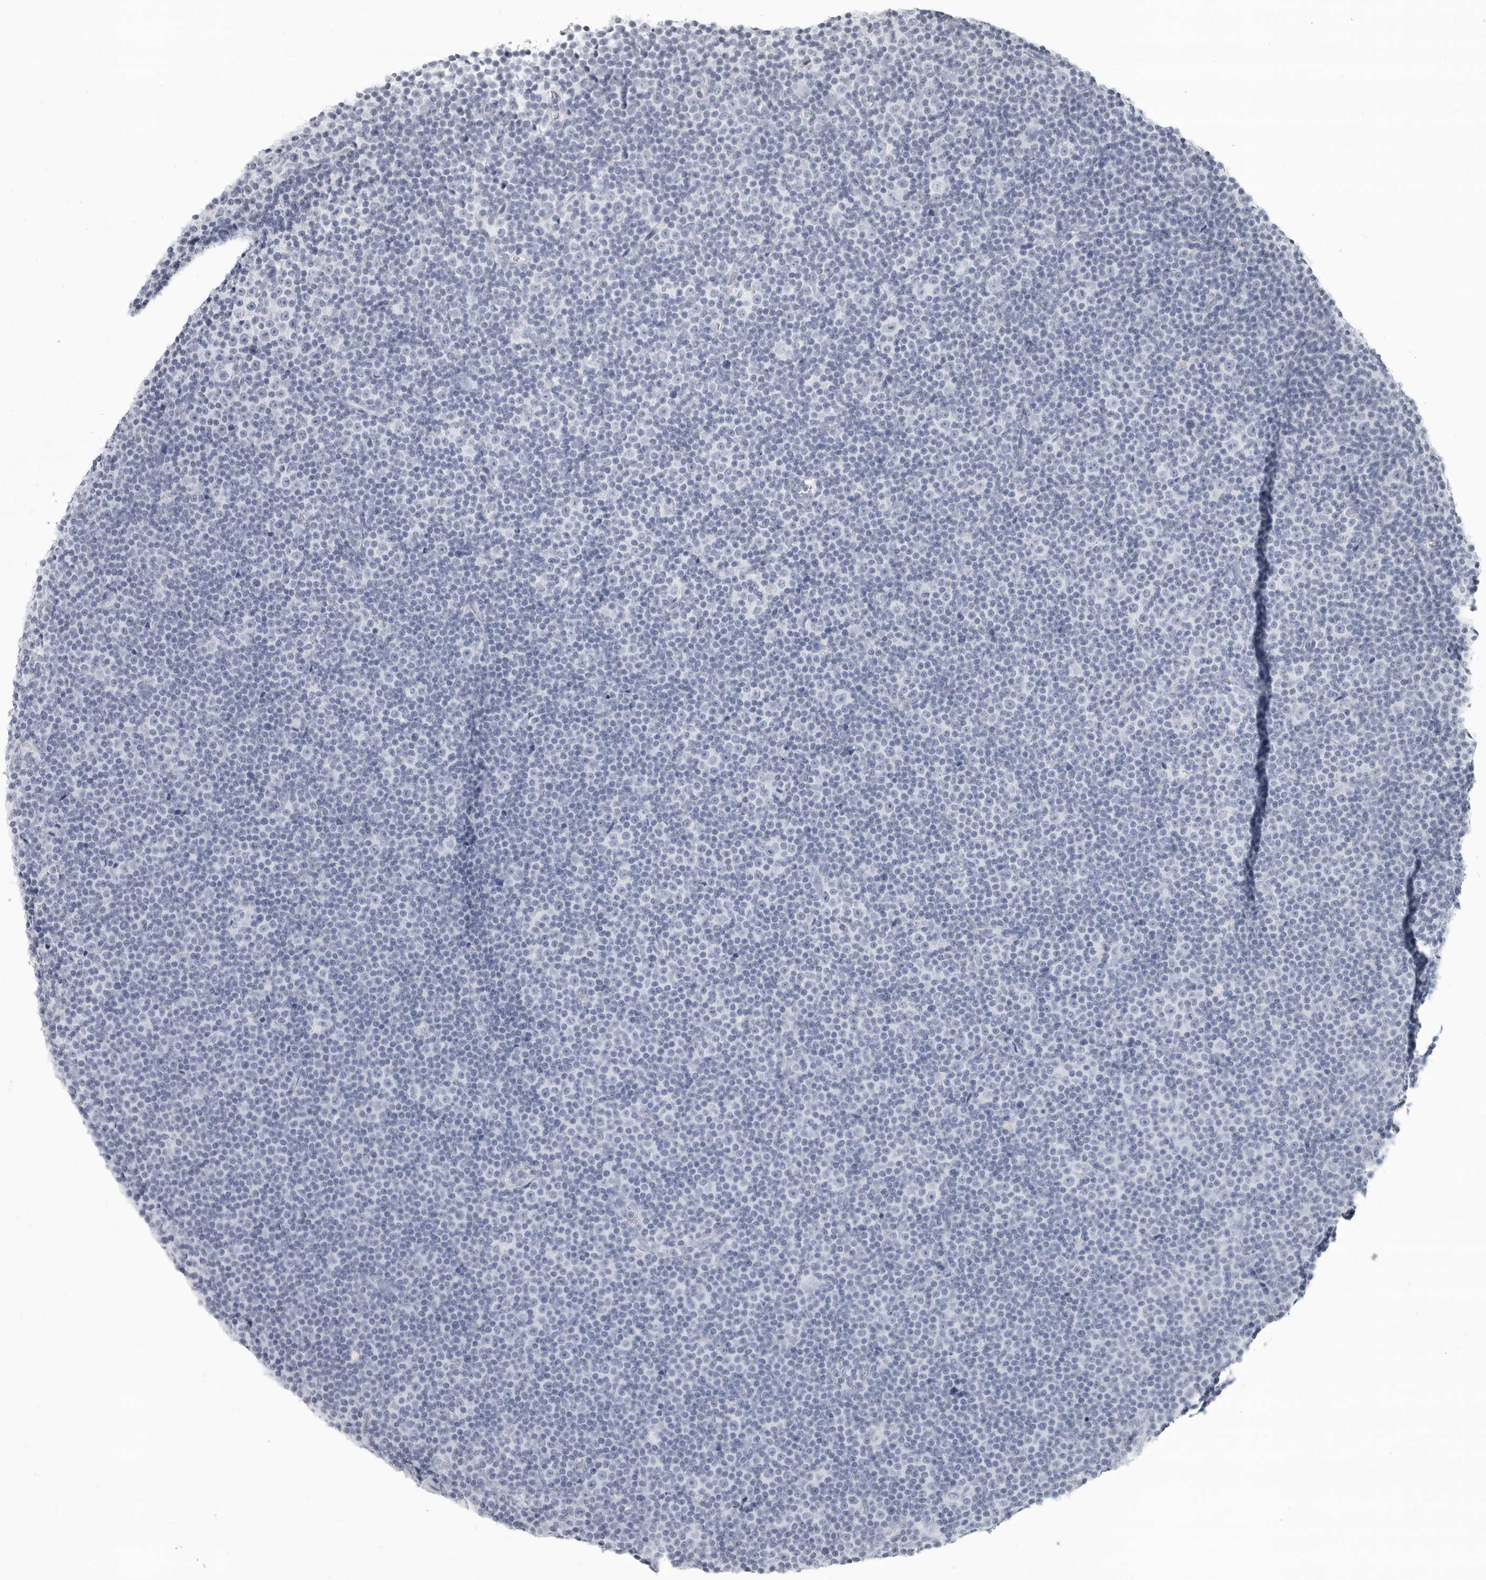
{"staining": {"intensity": "negative", "quantity": "none", "location": "none"}, "tissue": "lymphoma", "cell_type": "Tumor cells", "image_type": "cancer", "snomed": [{"axis": "morphology", "description": "Malignant lymphoma, non-Hodgkin's type, Low grade"}, {"axis": "topography", "description": "Lymph node"}], "caption": "Immunohistochemistry of lymphoma reveals no staining in tumor cells.", "gene": "LY6D", "patient": {"sex": "female", "age": 67}}